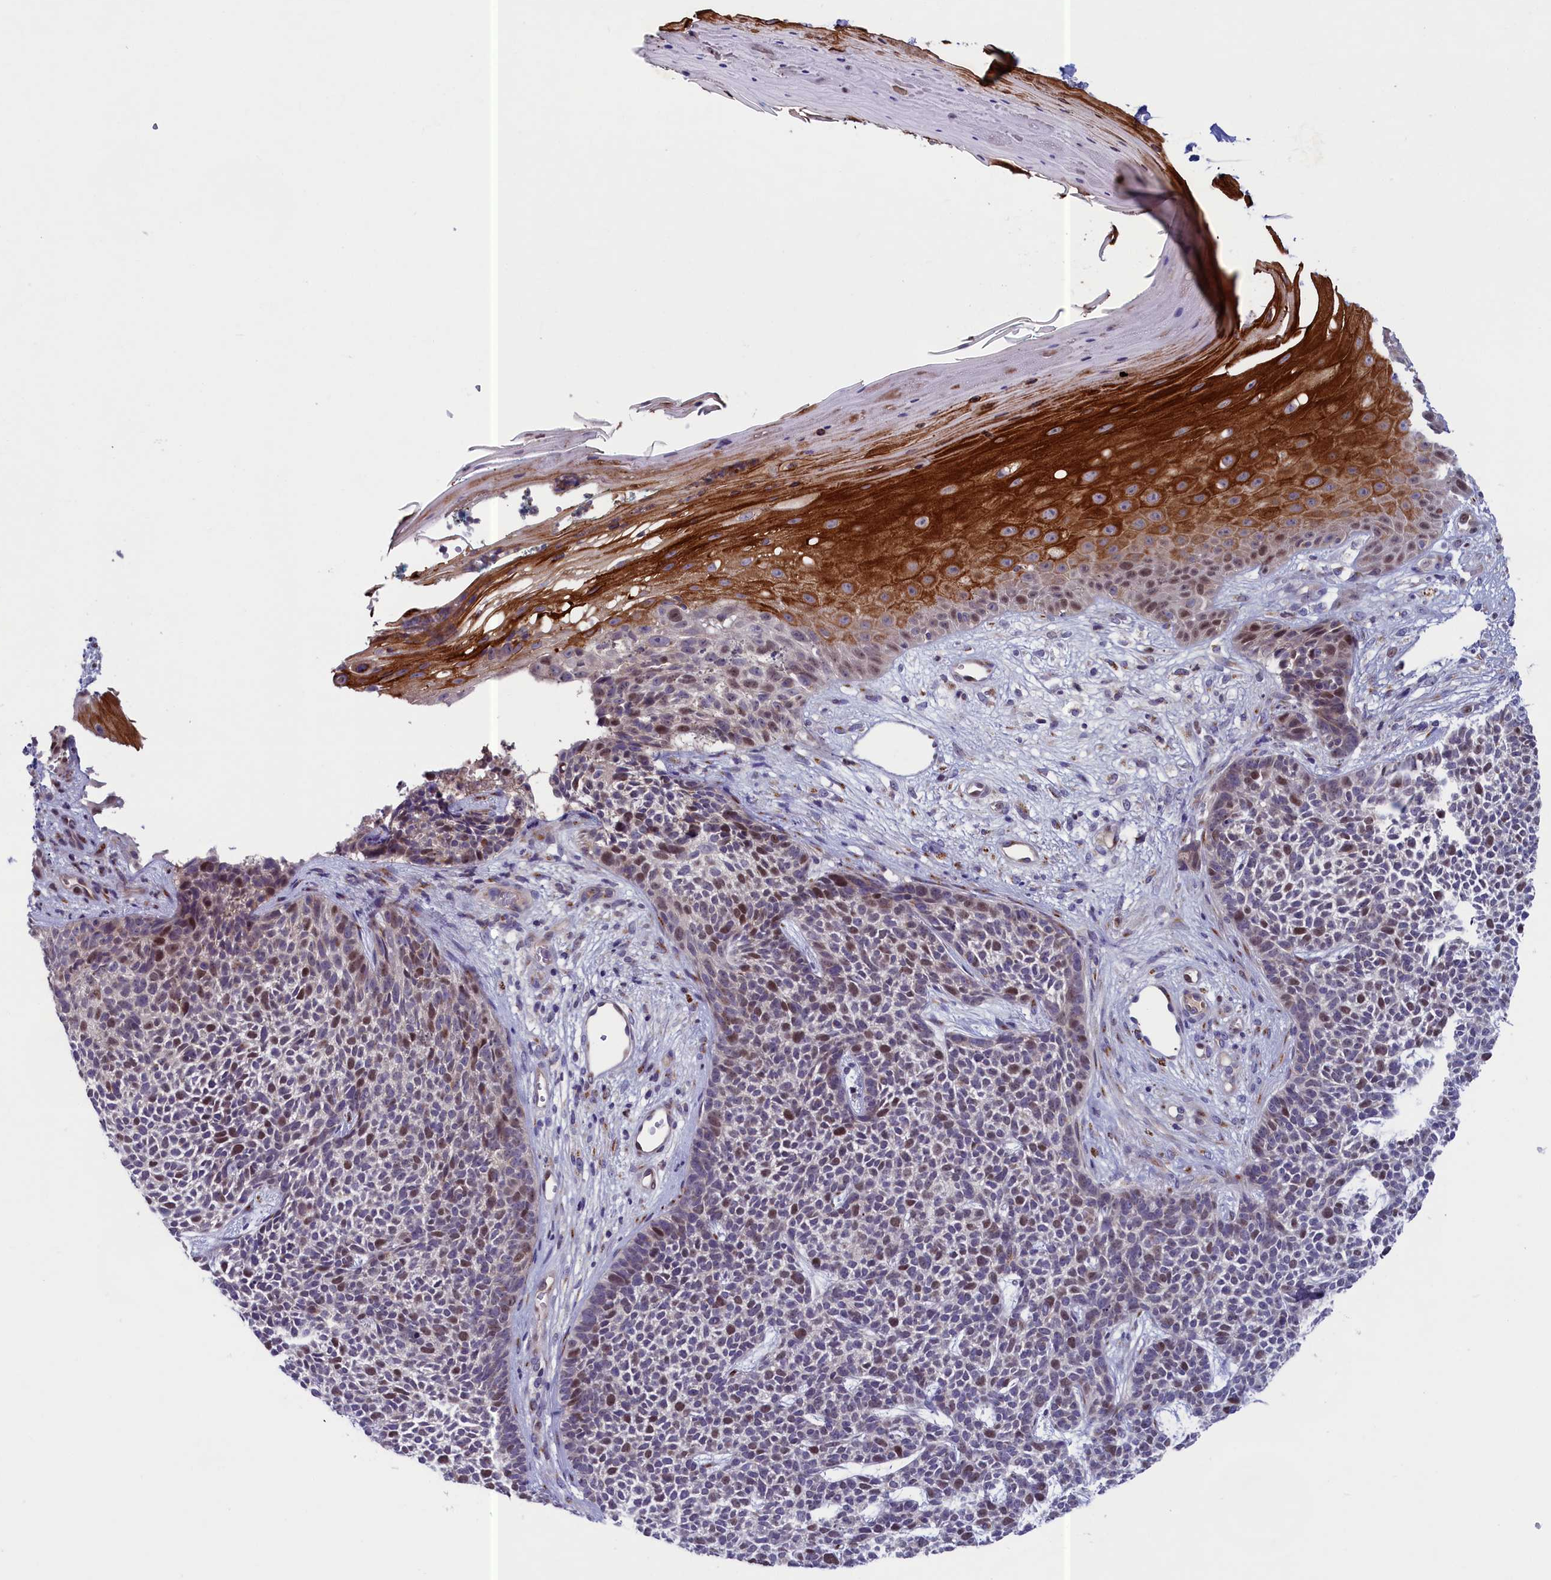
{"staining": {"intensity": "moderate", "quantity": "25%-75%", "location": "nuclear"}, "tissue": "skin cancer", "cell_type": "Tumor cells", "image_type": "cancer", "snomed": [{"axis": "morphology", "description": "Basal cell carcinoma"}, {"axis": "topography", "description": "Skin"}], "caption": "Protein staining demonstrates moderate nuclear positivity in about 25%-75% of tumor cells in skin basal cell carcinoma.", "gene": "LIG1", "patient": {"sex": "female", "age": 84}}